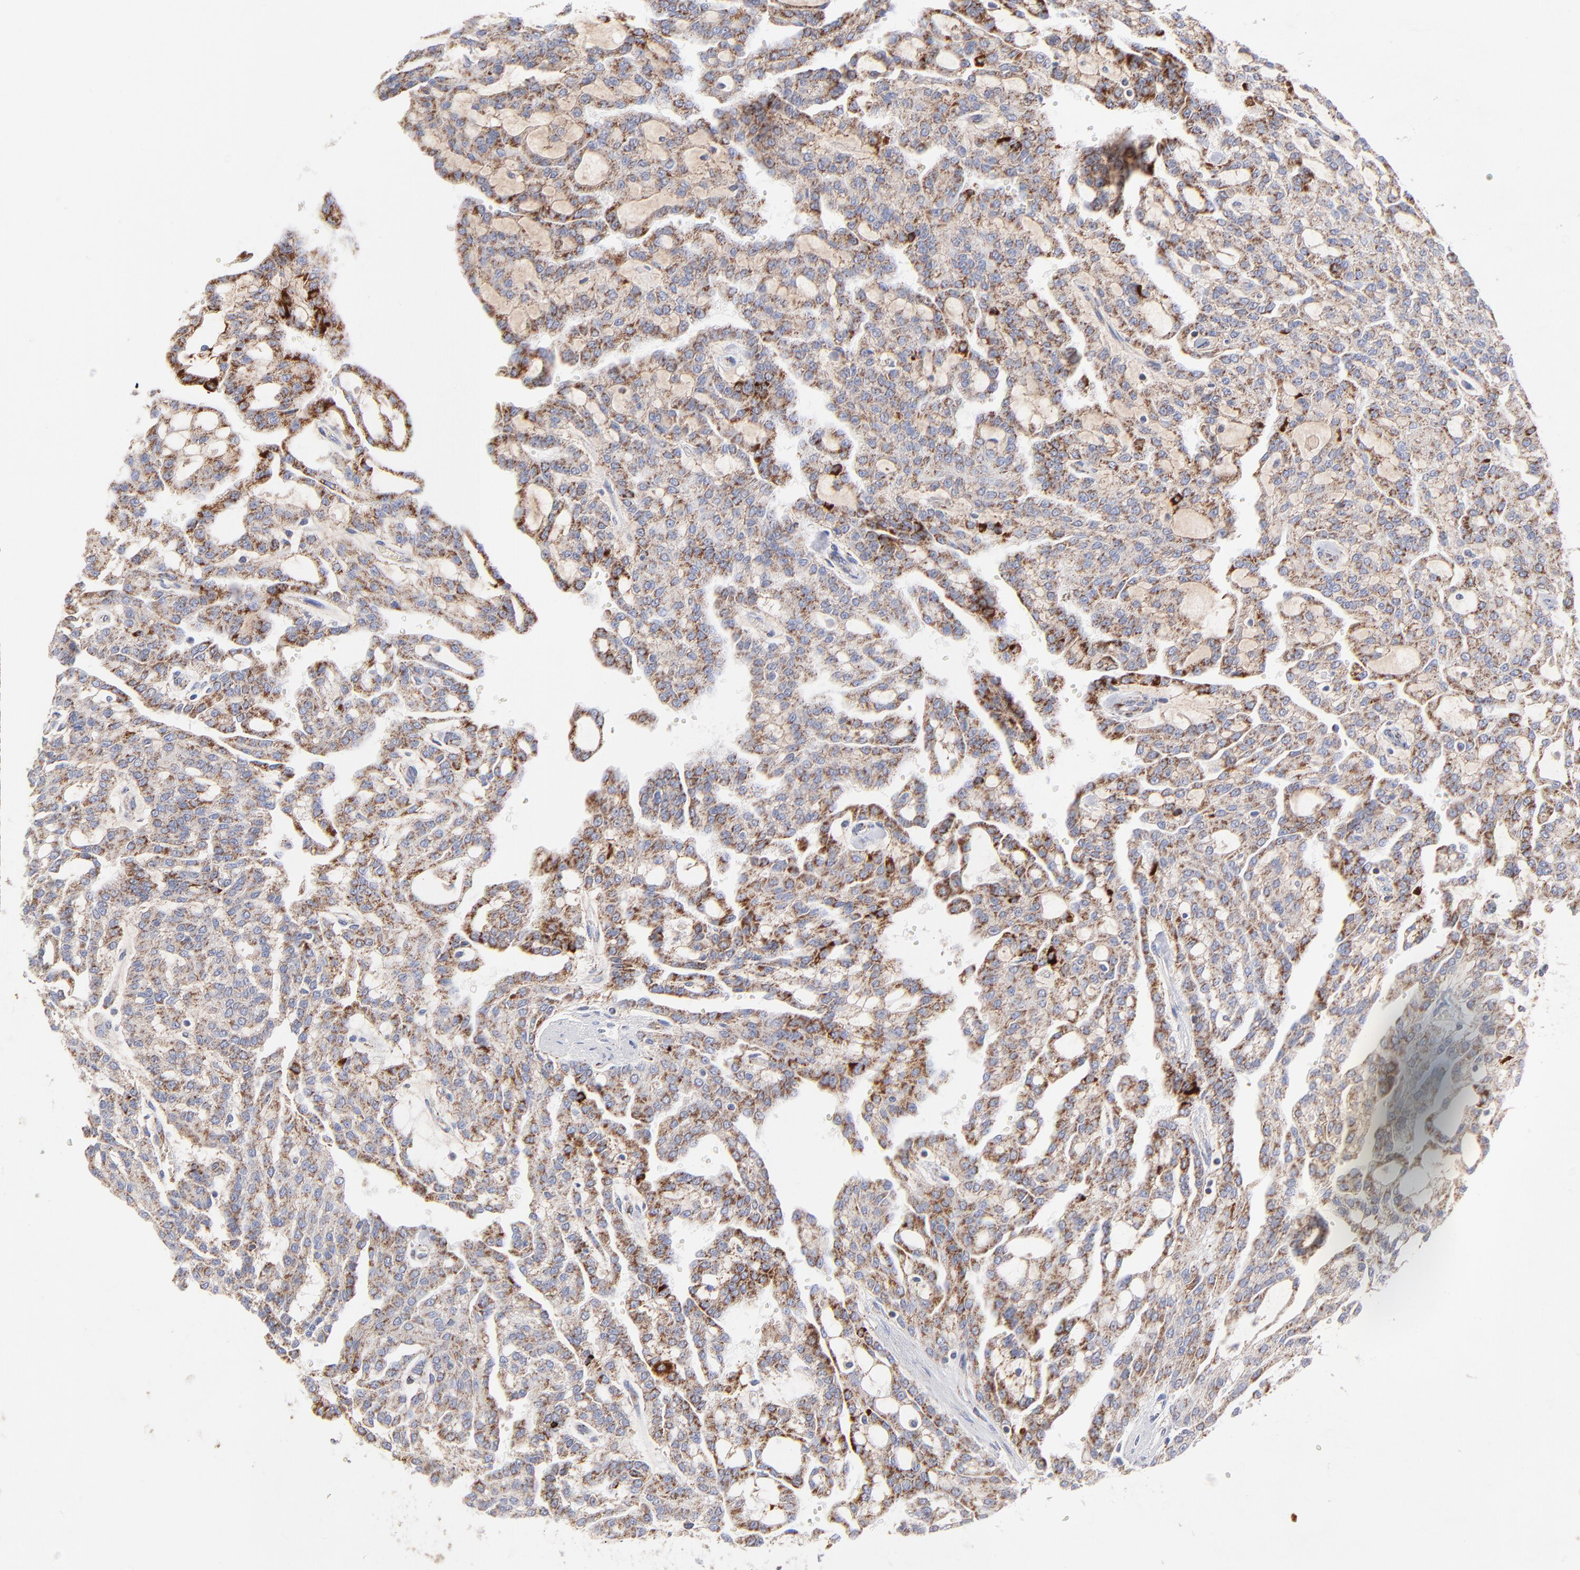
{"staining": {"intensity": "moderate", "quantity": "25%-75%", "location": "cytoplasmic/membranous"}, "tissue": "renal cancer", "cell_type": "Tumor cells", "image_type": "cancer", "snomed": [{"axis": "morphology", "description": "Adenocarcinoma, NOS"}, {"axis": "topography", "description": "Kidney"}], "caption": "Brown immunohistochemical staining in human renal adenocarcinoma reveals moderate cytoplasmic/membranous staining in approximately 25%-75% of tumor cells.", "gene": "DLAT", "patient": {"sex": "male", "age": 63}}